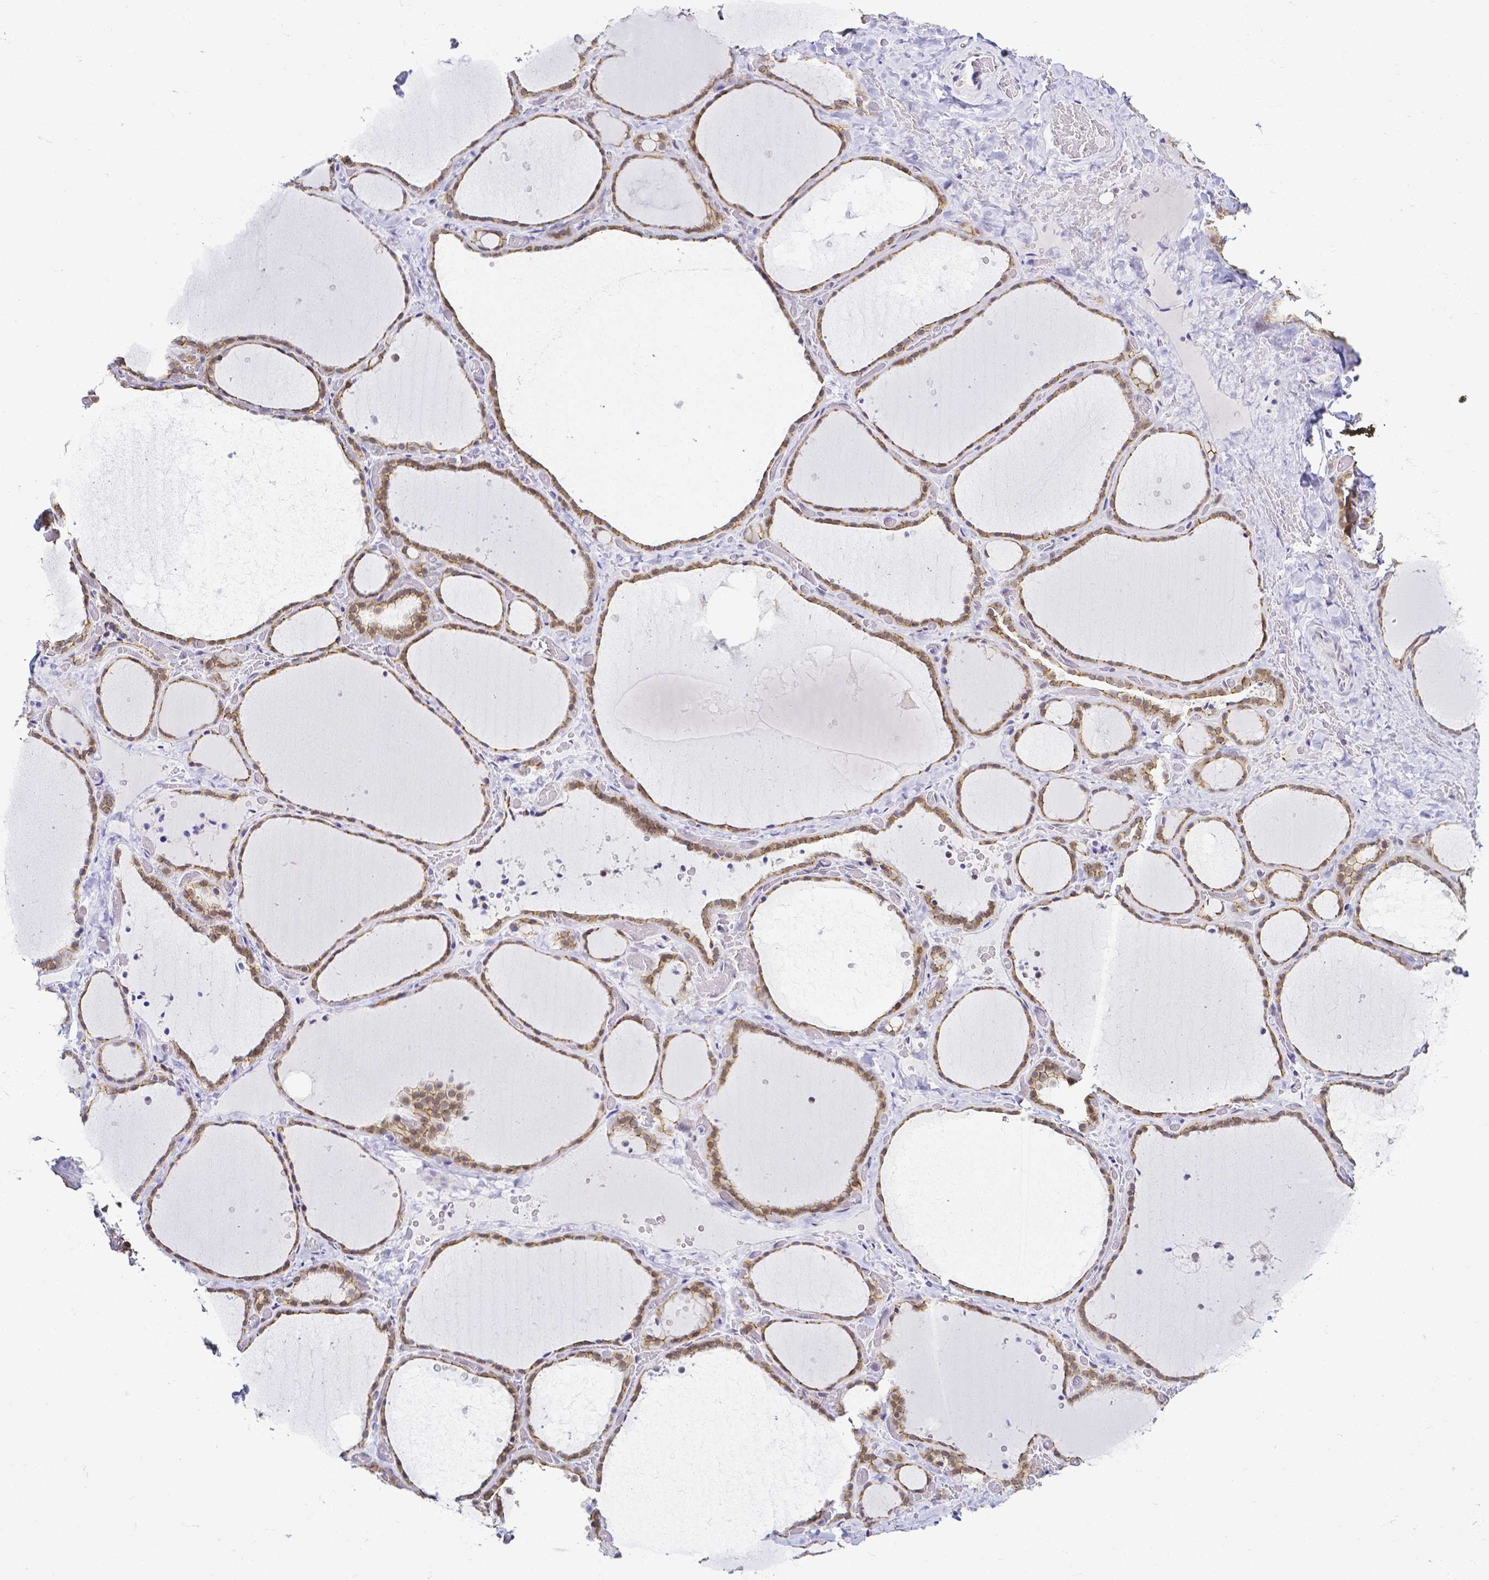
{"staining": {"intensity": "moderate", "quantity": ">75%", "location": "cytoplasmic/membranous,nuclear"}, "tissue": "thyroid gland", "cell_type": "Glandular cells", "image_type": "normal", "snomed": [{"axis": "morphology", "description": "Normal tissue, NOS"}, {"axis": "topography", "description": "Thyroid gland"}], "caption": "IHC of benign thyroid gland shows medium levels of moderate cytoplasmic/membranous,nuclear staining in approximately >75% of glandular cells. (brown staining indicates protein expression, while blue staining denotes nuclei).", "gene": "FAM83G", "patient": {"sex": "female", "age": 36}}